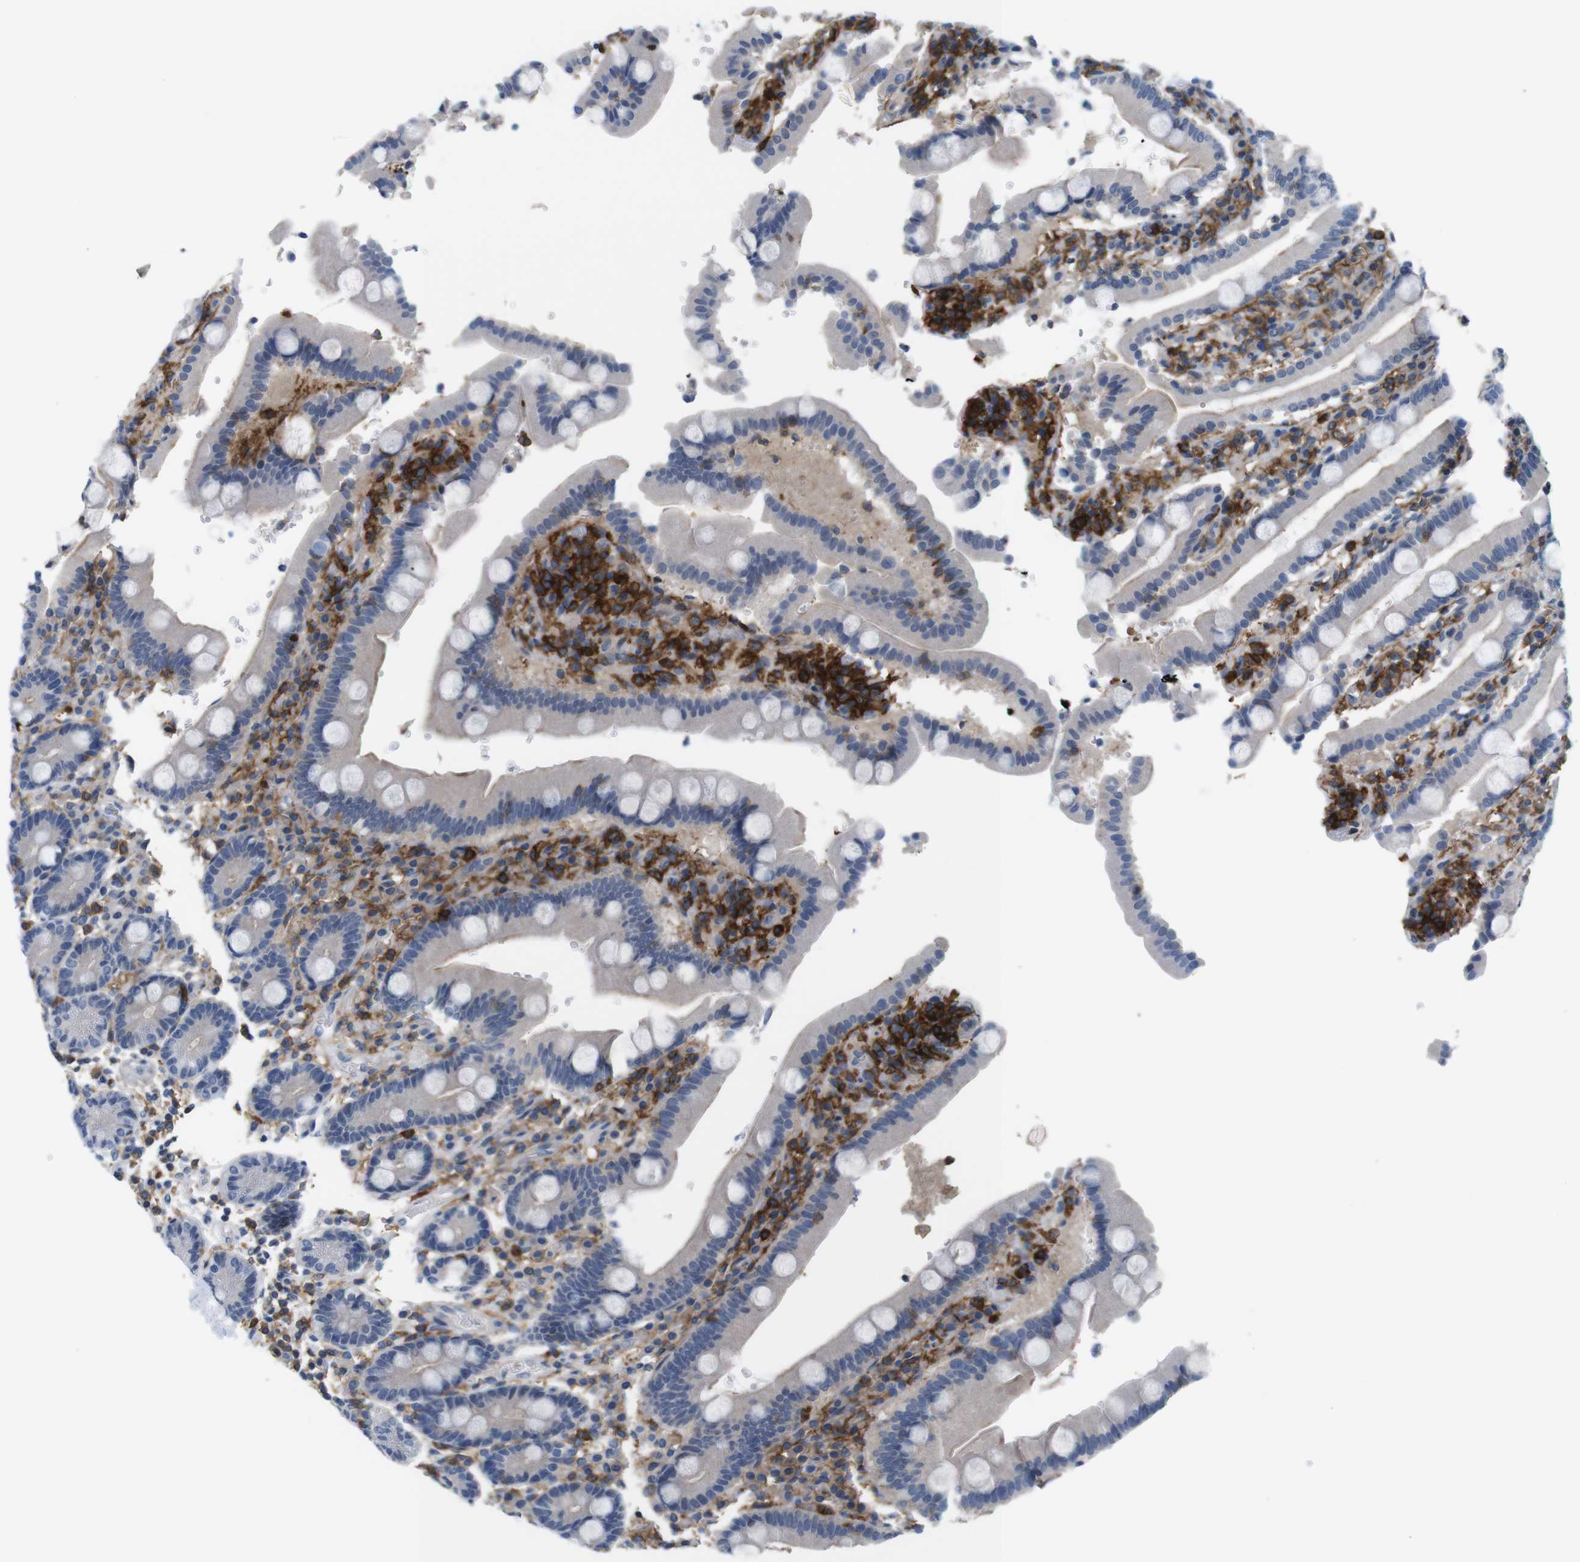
{"staining": {"intensity": "negative", "quantity": "none", "location": "none"}, "tissue": "duodenum", "cell_type": "Glandular cells", "image_type": "normal", "snomed": [{"axis": "morphology", "description": "Normal tissue, NOS"}, {"axis": "topography", "description": "Small intestine, NOS"}], "caption": "IHC micrograph of unremarkable duodenum: duodenum stained with DAB exhibits no significant protein staining in glandular cells.", "gene": "CD300C", "patient": {"sex": "female", "age": 71}}